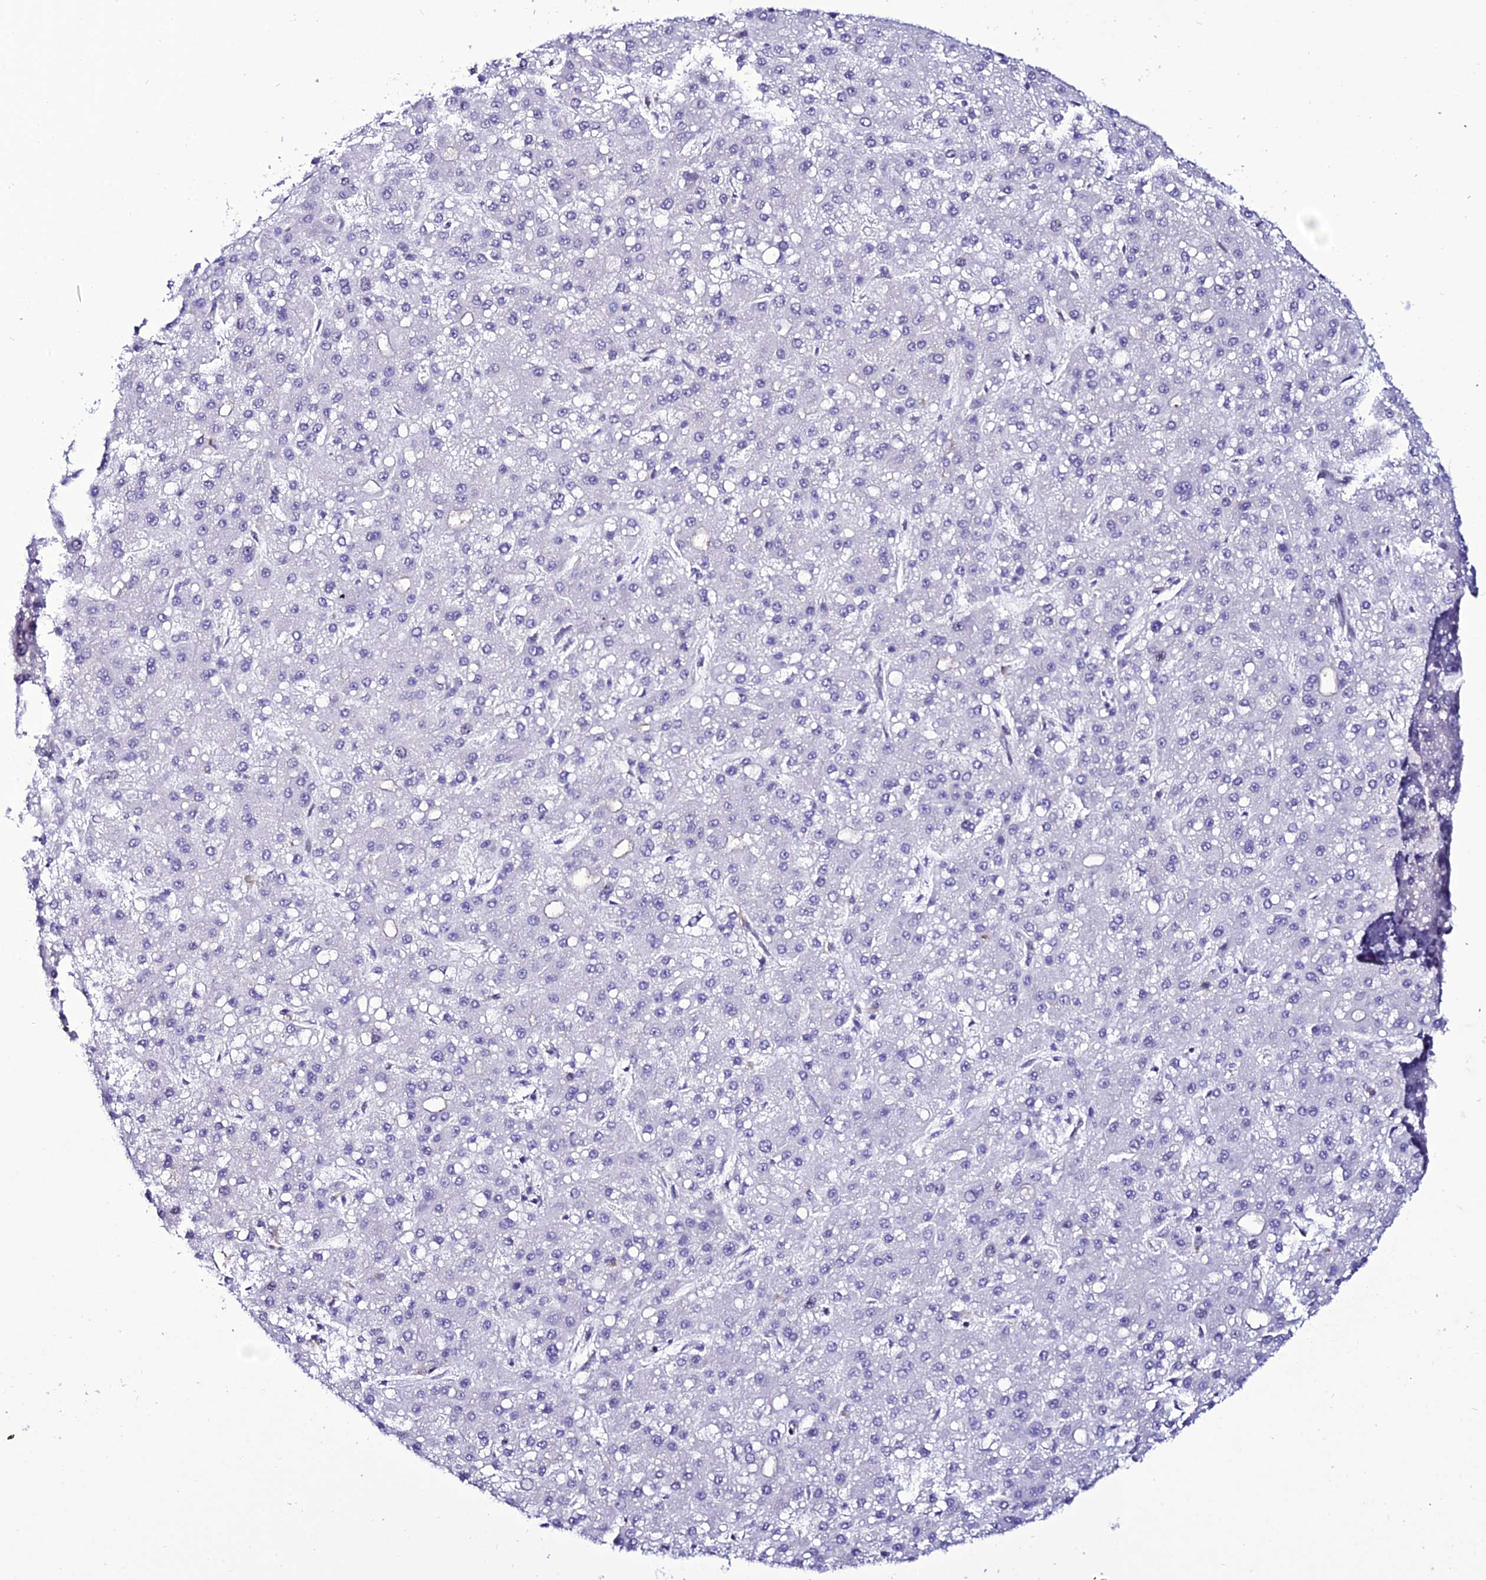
{"staining": {"intensity": "negative", "quantity": "none", "location": "none"}, "tissue": "liver cancer", "cell_type": "Tumor cells", "image_type": "cancer", "snomed": [{"axis": "morphology", "description": "Carcinoma, Hepatocellular, NOS"}, {"axis": "topography", "description": "Liver"}], "caption": "Immunohistochemistry (IHC) of liver cancer shows no expression in tumor cells.", "gene": "DEFB132", "patient": {"sex": "male", "age": 67}}